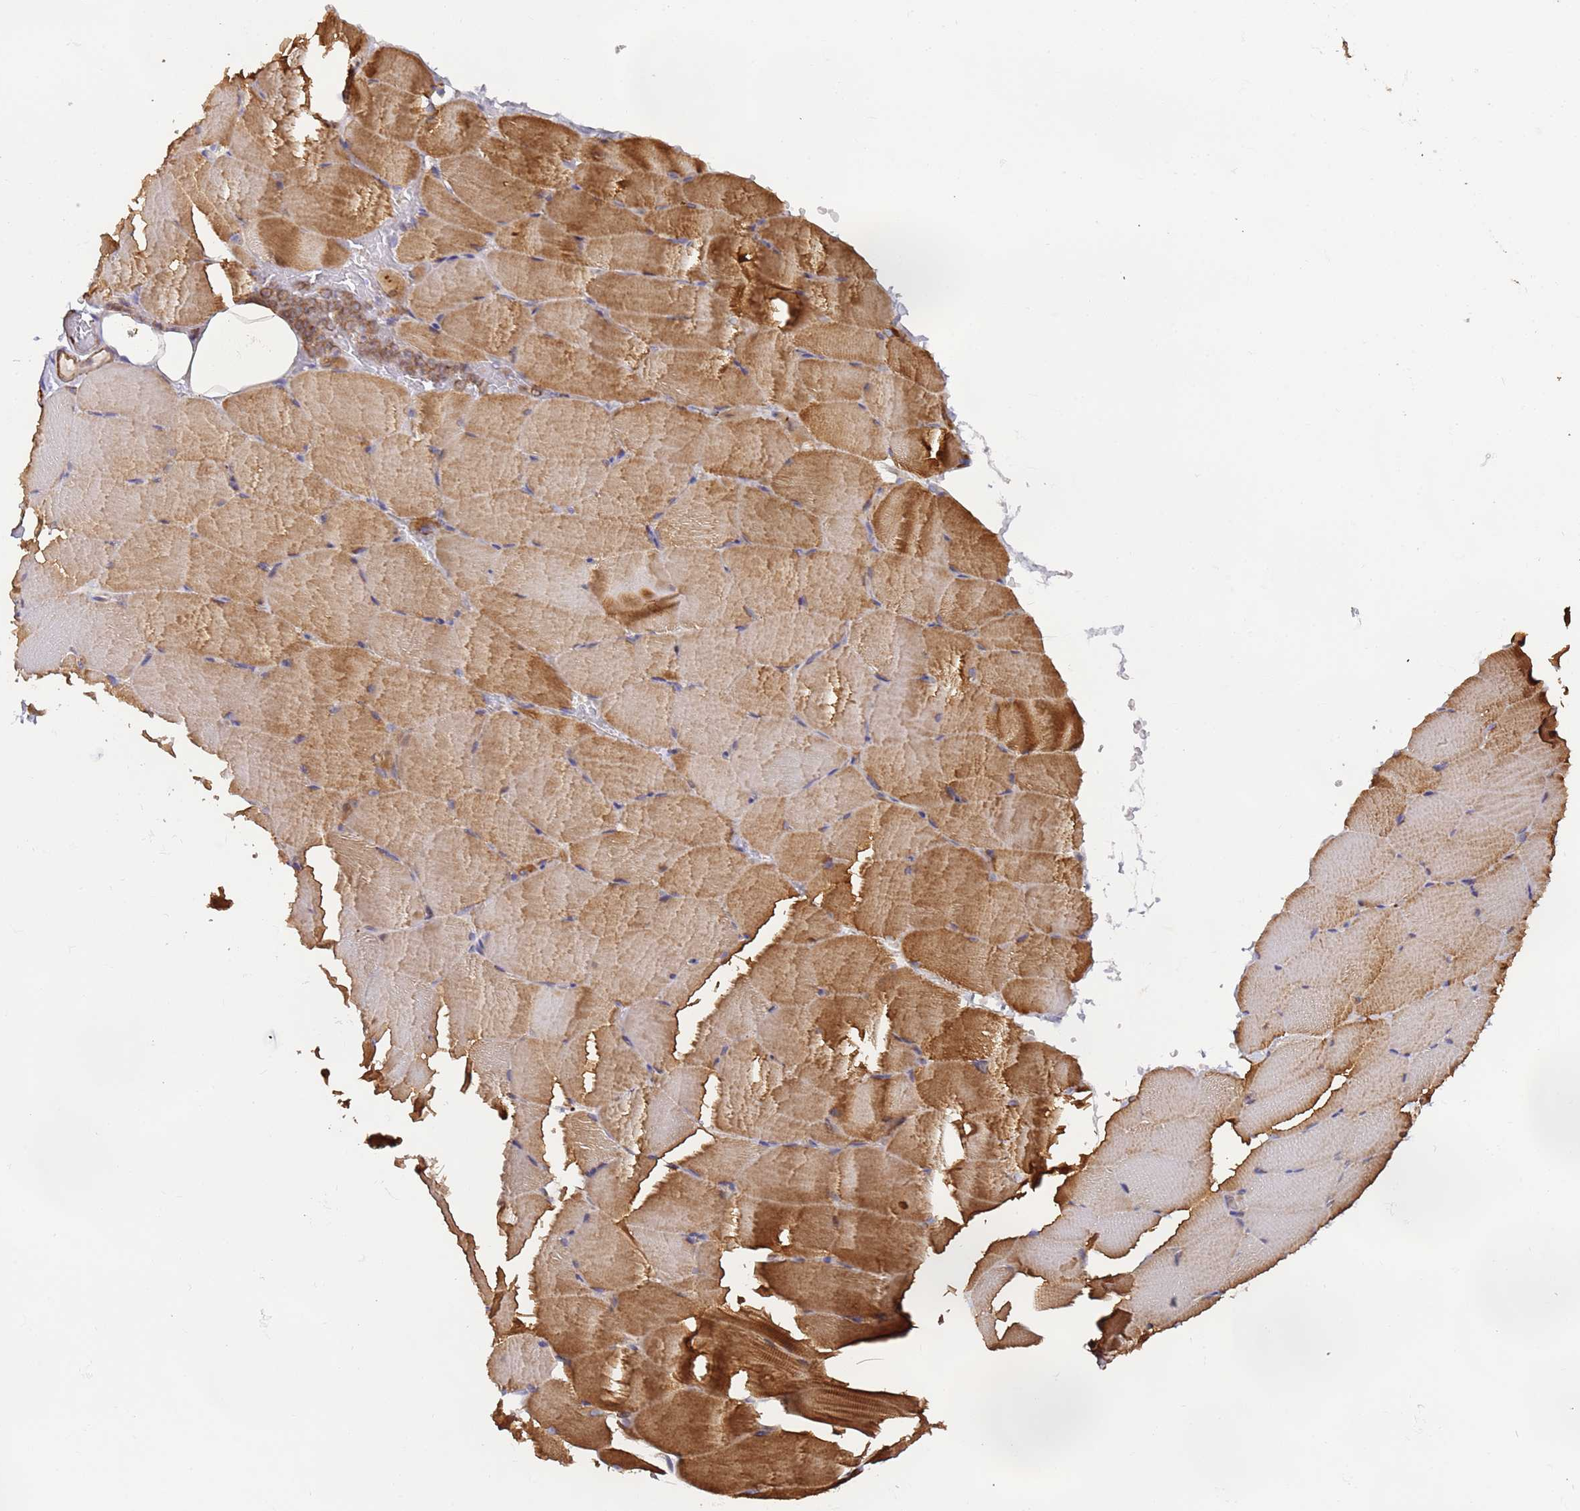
{"staining": {"intensity": "moderate", "quantity": "25%-75%", "location": "cytoplasmic/membranous"}, "tissue": "skeletal muscle", "cell_type": "Myocytes", "image_type": "normal", "snomed": [{"axis": "morphology", "description": "Normal tissue, NOS"}, {"axis": "topography", "description": "Skeletal muscle"}, {"axis": "topography", "description": "Parathyroid gland"}], "caption": "Brown immunohistochemical staining in unremarkable human skeletal muscle reveals moderate cytoplasmic/membranous expression in about 25%-75% of myocytes.", "gene": "CYP2U1", "patient": {"sex": "female", "age": 37}}